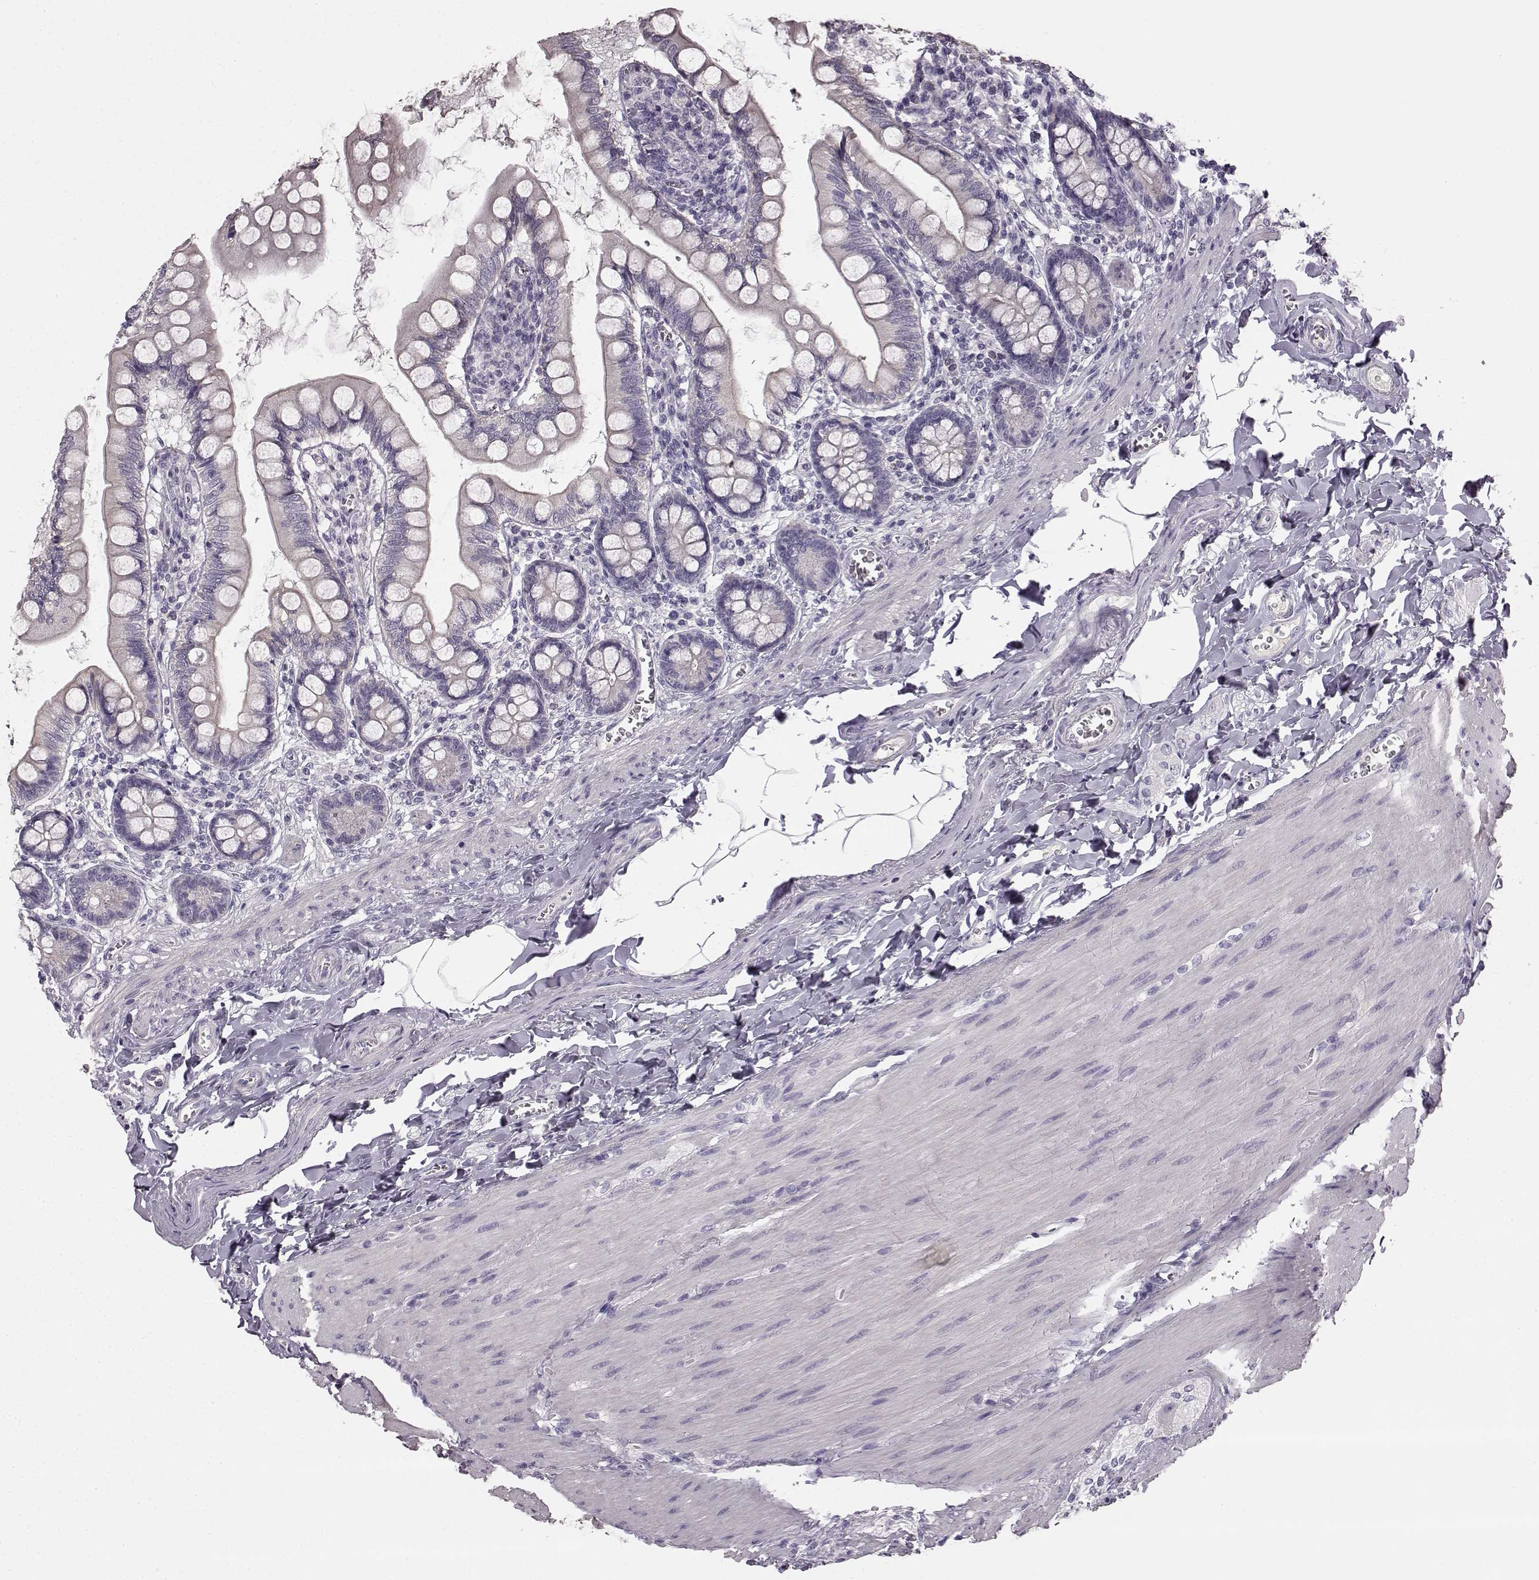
{"staining": {"intensity": "negative", "quantity": "none", "location": "none"}, "tissue": "small intestine", "cell_type": "Glandular cells", "image_type": "normal", "snomed": [{"axis": "morphology", "description": "Normal tissue, NOS"}, {"axis": "topography", "description": "Small intestine"}], "caption": "Small intestine was stained to show a protein in brown. There is no significant expression in glandular cells. (IHC, brightfield microscopy, high magnification).", "gene": "KRT81", "patient": {"sex": "female", "age": 56}}